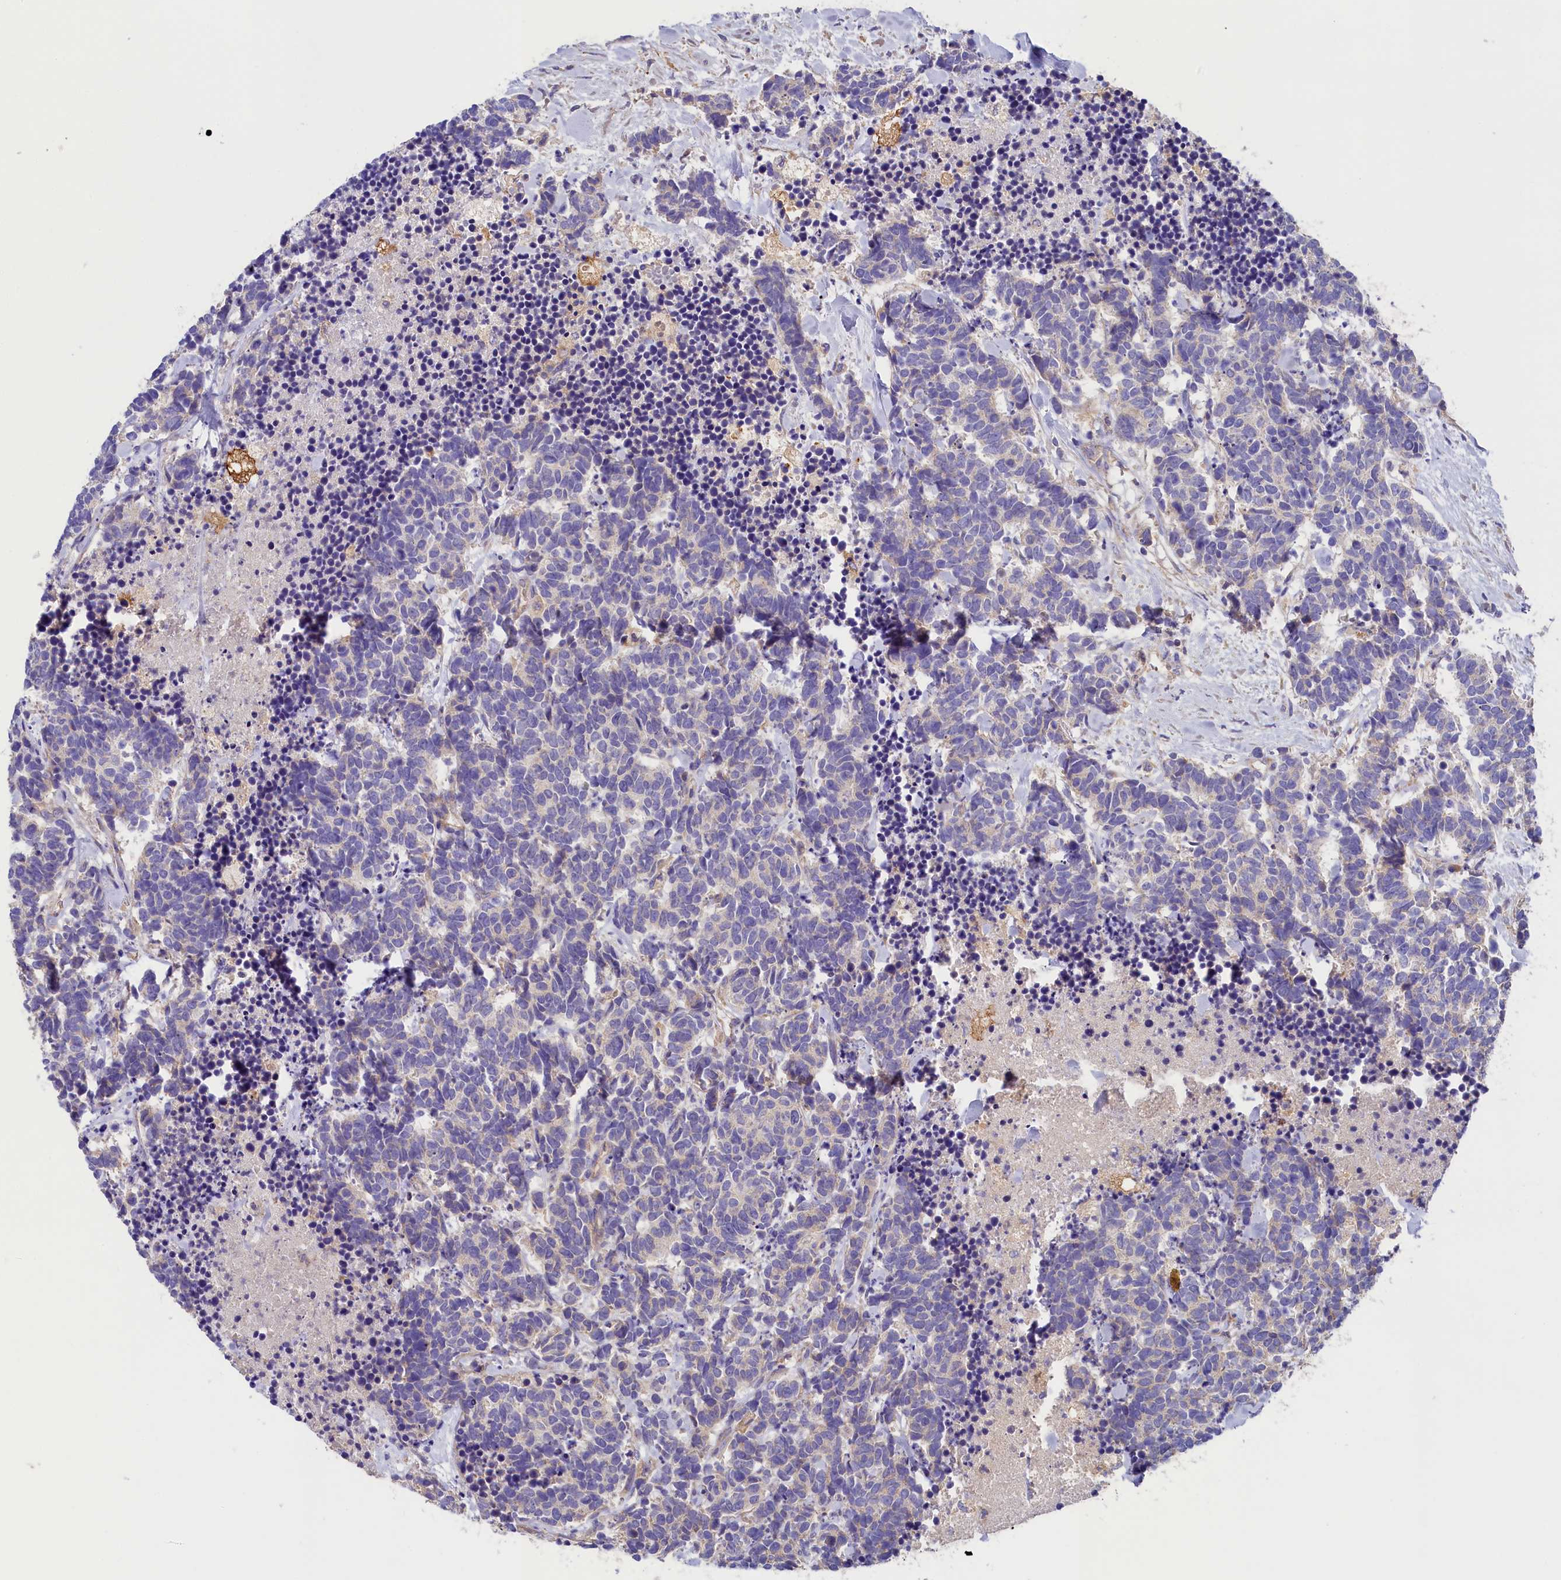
{"staining": {"intensity": "negative", "quantity": "none", "location": "none"}, "tissue": "carcinoid", "cell_type": "Tumor cells", "image_type": "cancer", "snomed": [{"axis": "morphology", "description": "Carcinoma, NOS"}, {"axis": "morphology", "description": "Carcinoid, malignant, NOS"}, {"axis": "topography", "description": "Prostate"}], "caption": "DAB immunohistochemical staining of malignant carcinoid shows no significant staining in tumor cells.", "gene": "SEC31B", "patient": {"sex": "male", "age": 57}}